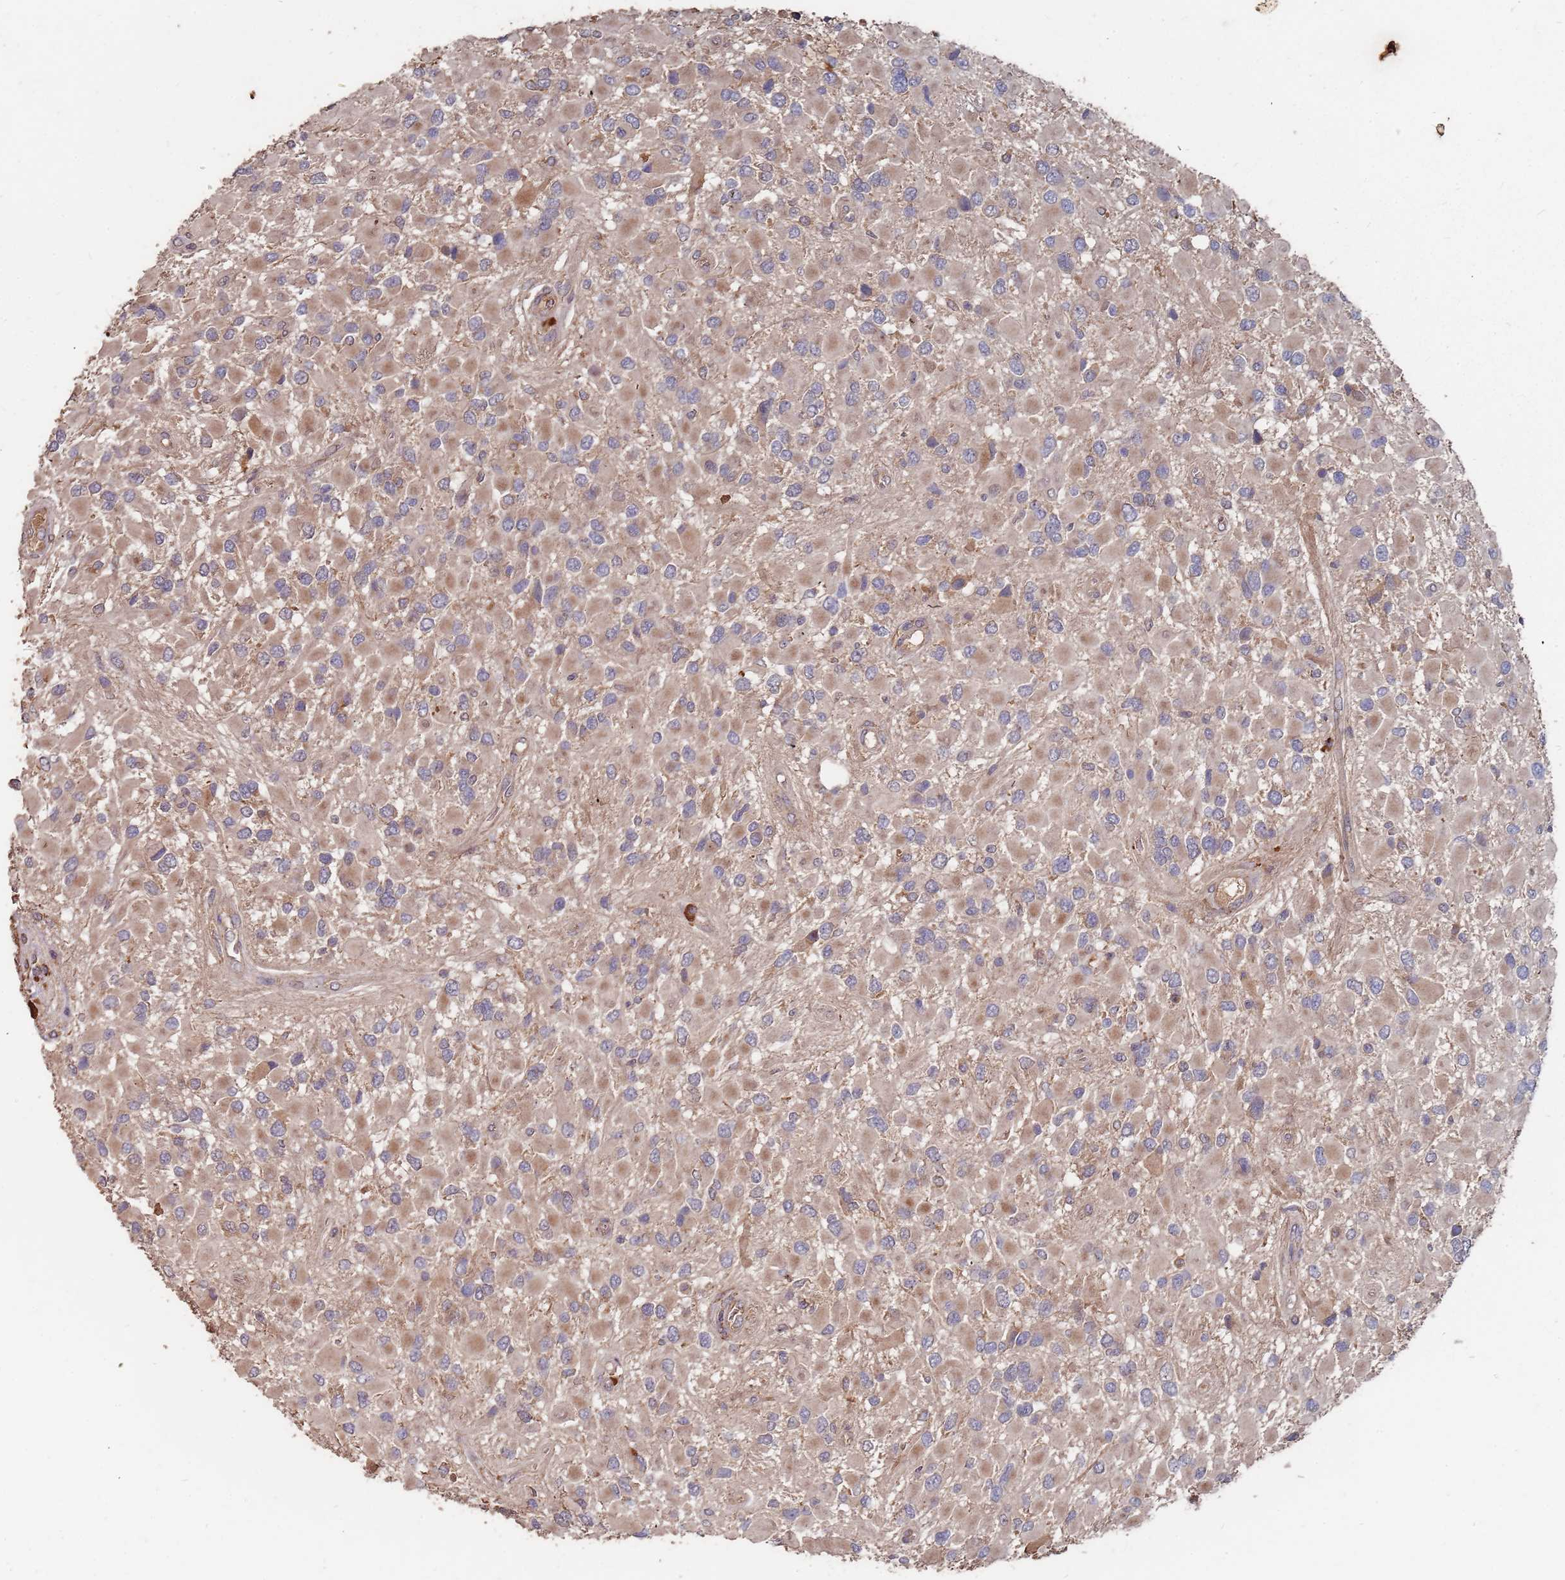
{"staining": {"intensity": "moderate", "quantity": "<25%", "location": "cytoplasmic/membranous"}, "tissue": "glioma", "cell_type": "Tumor cells", "image_type": "cancer", "snomed": [{"axis": "morphology", "description": "Glioma, malignant, High grade"}, {"axis": "topography", "description": "Brain"}], "caption": "A brown stain highlights moderate cytoplasmic/membranous positivity of a protein in high-grade glioma (malignant) tumor cells. Nuclei are stained in blue.", "gene": "ATG5", "patient": {"sex": "male", "age": 53}}